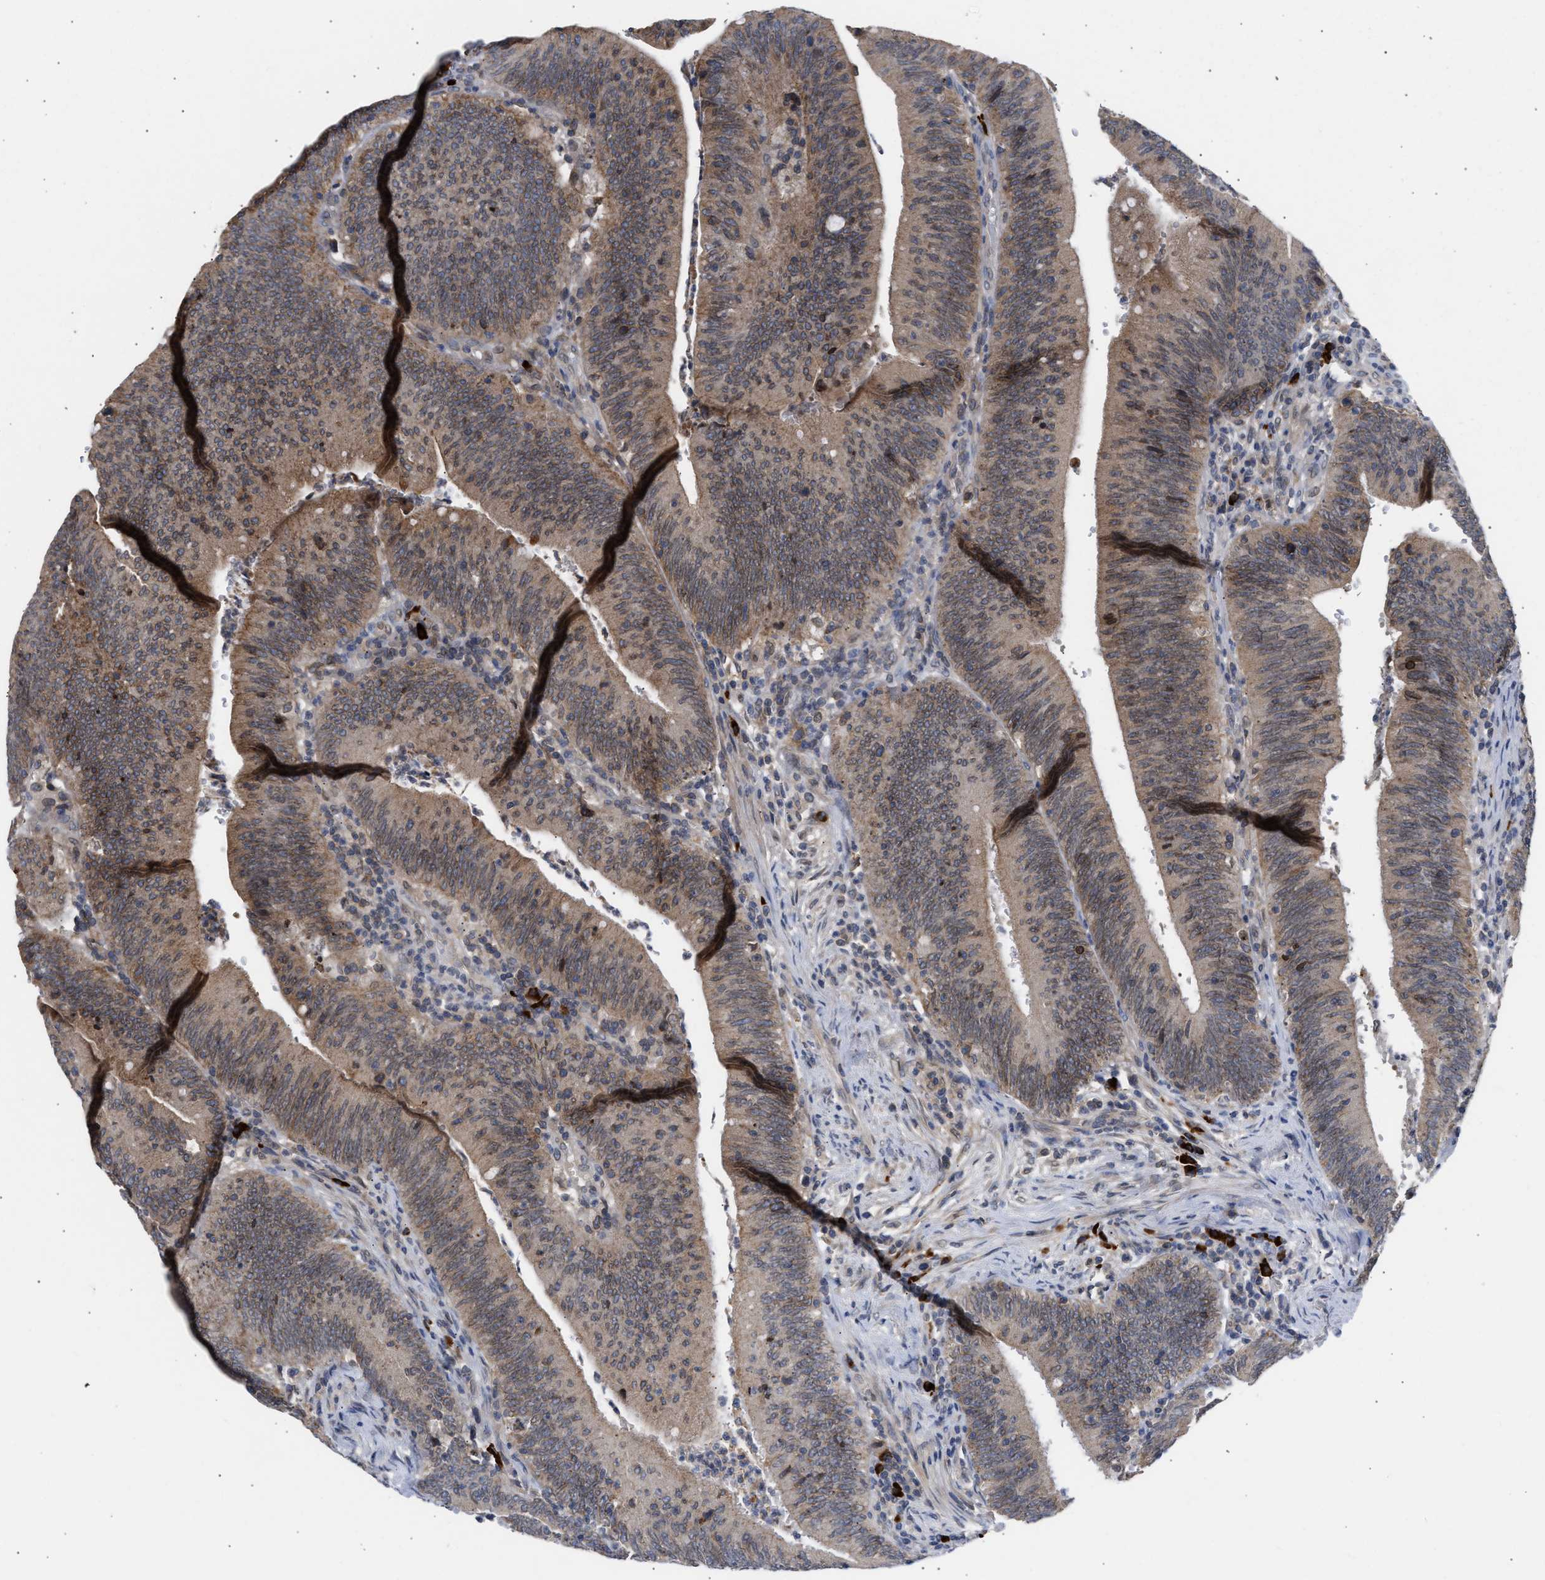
{"staining": {"intensity": "moderate", "quantity": ">75%", "location": "cytoplasmic/membranous"}, "tissue": "colorectal cancer", "cell_type": "Tumor cells", "image_type": "cancer", "snomed": [{"axis": "morphology", "description": "Normal tissue, NOS"}, {"axis": "morphology", "description": "Adenocarcinoma, NOS"}, {"axis": "topography", "description": "Rectum"}], "caption": "Immunohistochemistry micrograph of neoplastic tissue: colorectal cancer stained using immunohistochemistry shows medium levels of moderate protein expression localized specifically in the cytoplasmic/membranous of tumor cells, appearing as a cytoplasmic/membranous brown color.", "gene": "NUP62", "patient": {"sex": "female", "age": 66}}